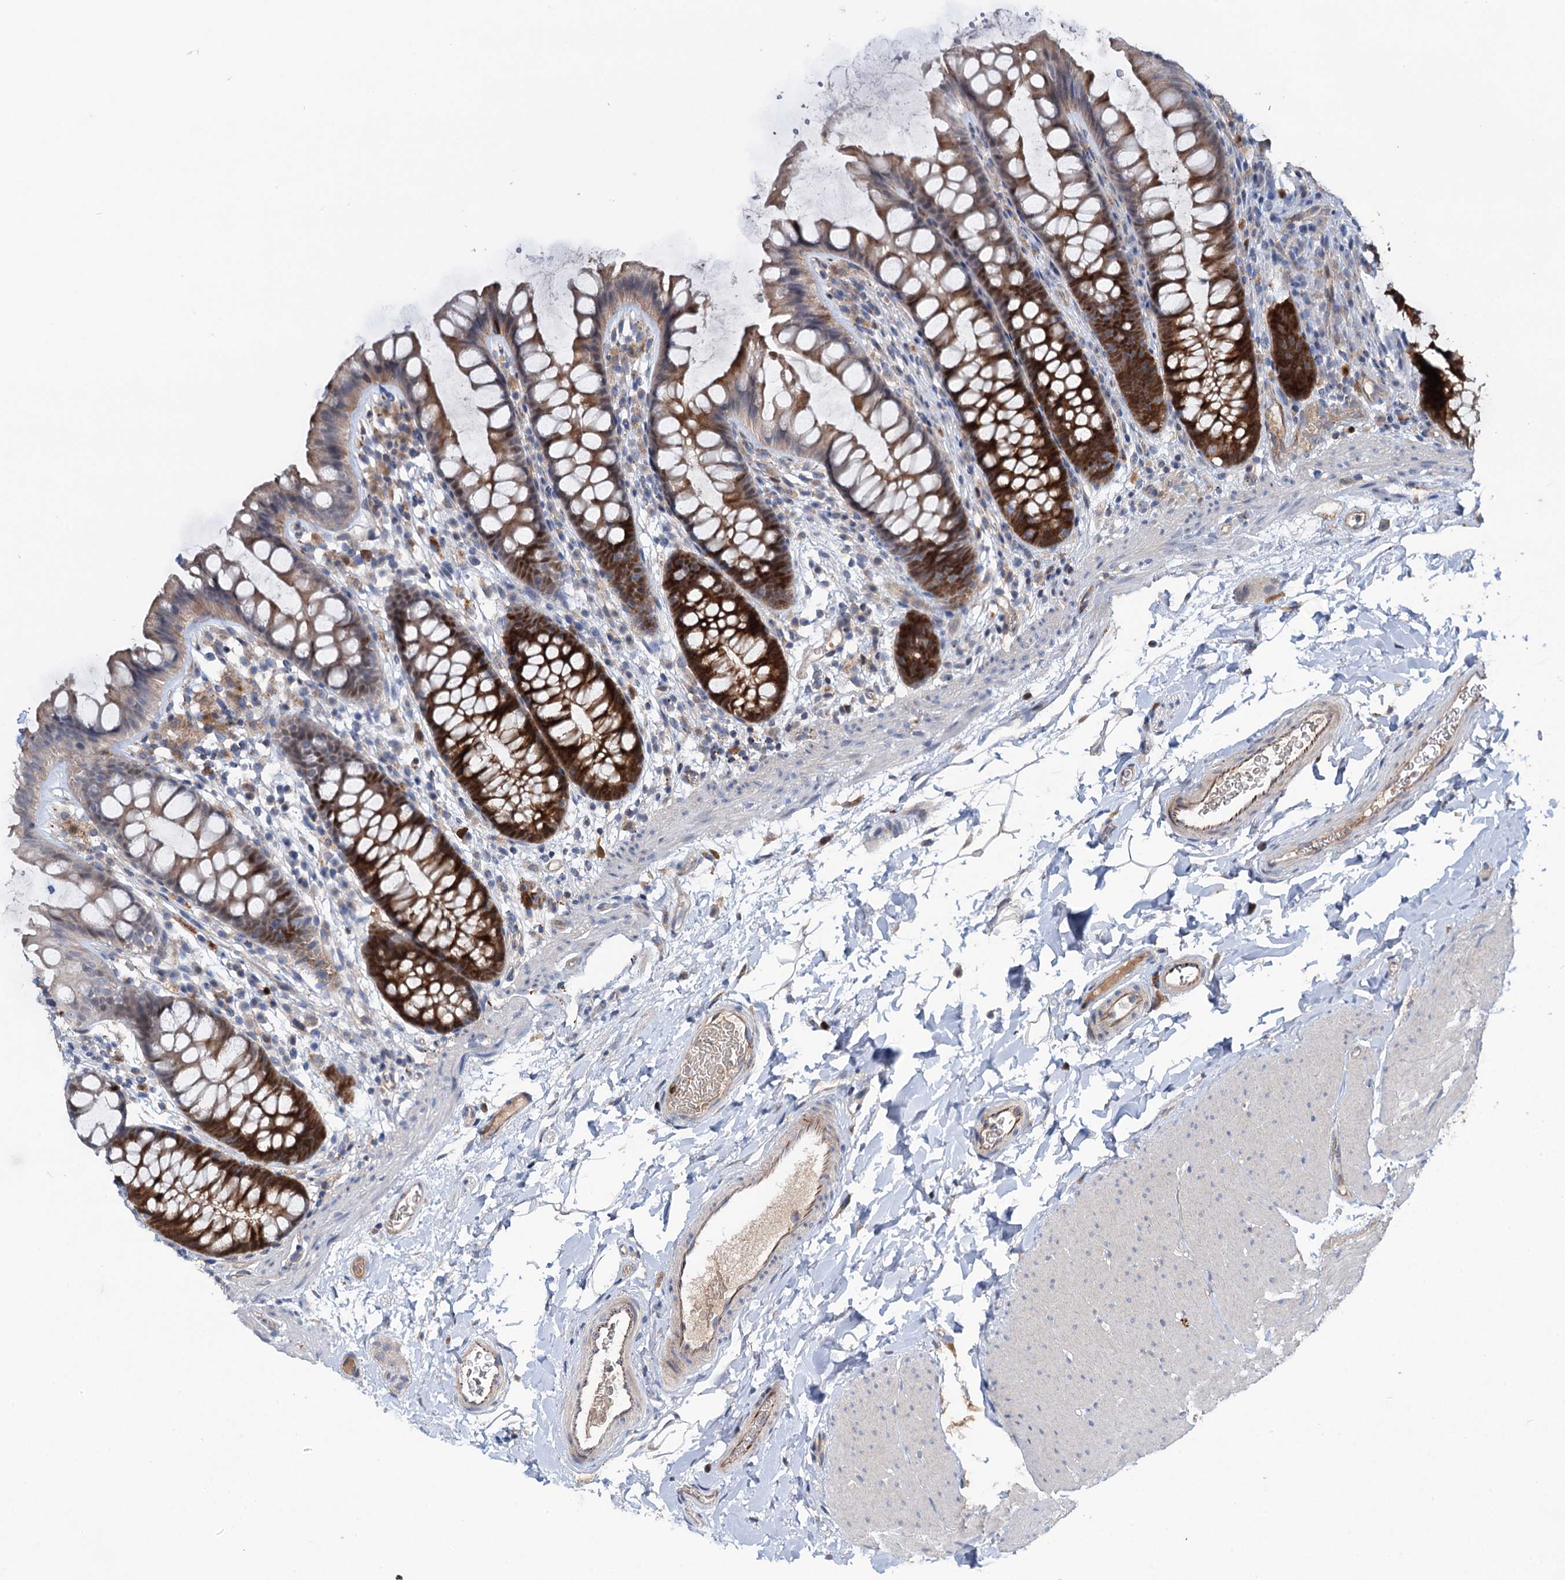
{"staining": {"intensity": "moderate", "quantity": ">75%", "location": "cytoplasmic/membranous"}, "tissue": "colon", "cell_type": "Endothelial cells", "image_type": "normal", "snomed": [{"axis": "morphology", "description": "Normal tissue, NOS"}, {"axis": "topography", "description": "Colon"}], "caption": "Immunohistochemical staining of unremarkable colon exhibits medium levels of moderate cytoplasmic/membranous expression in approximately >75% of endothelial cells.", "gene": "NCAPD2", "patient": {"sex": "female", "age": 62}}